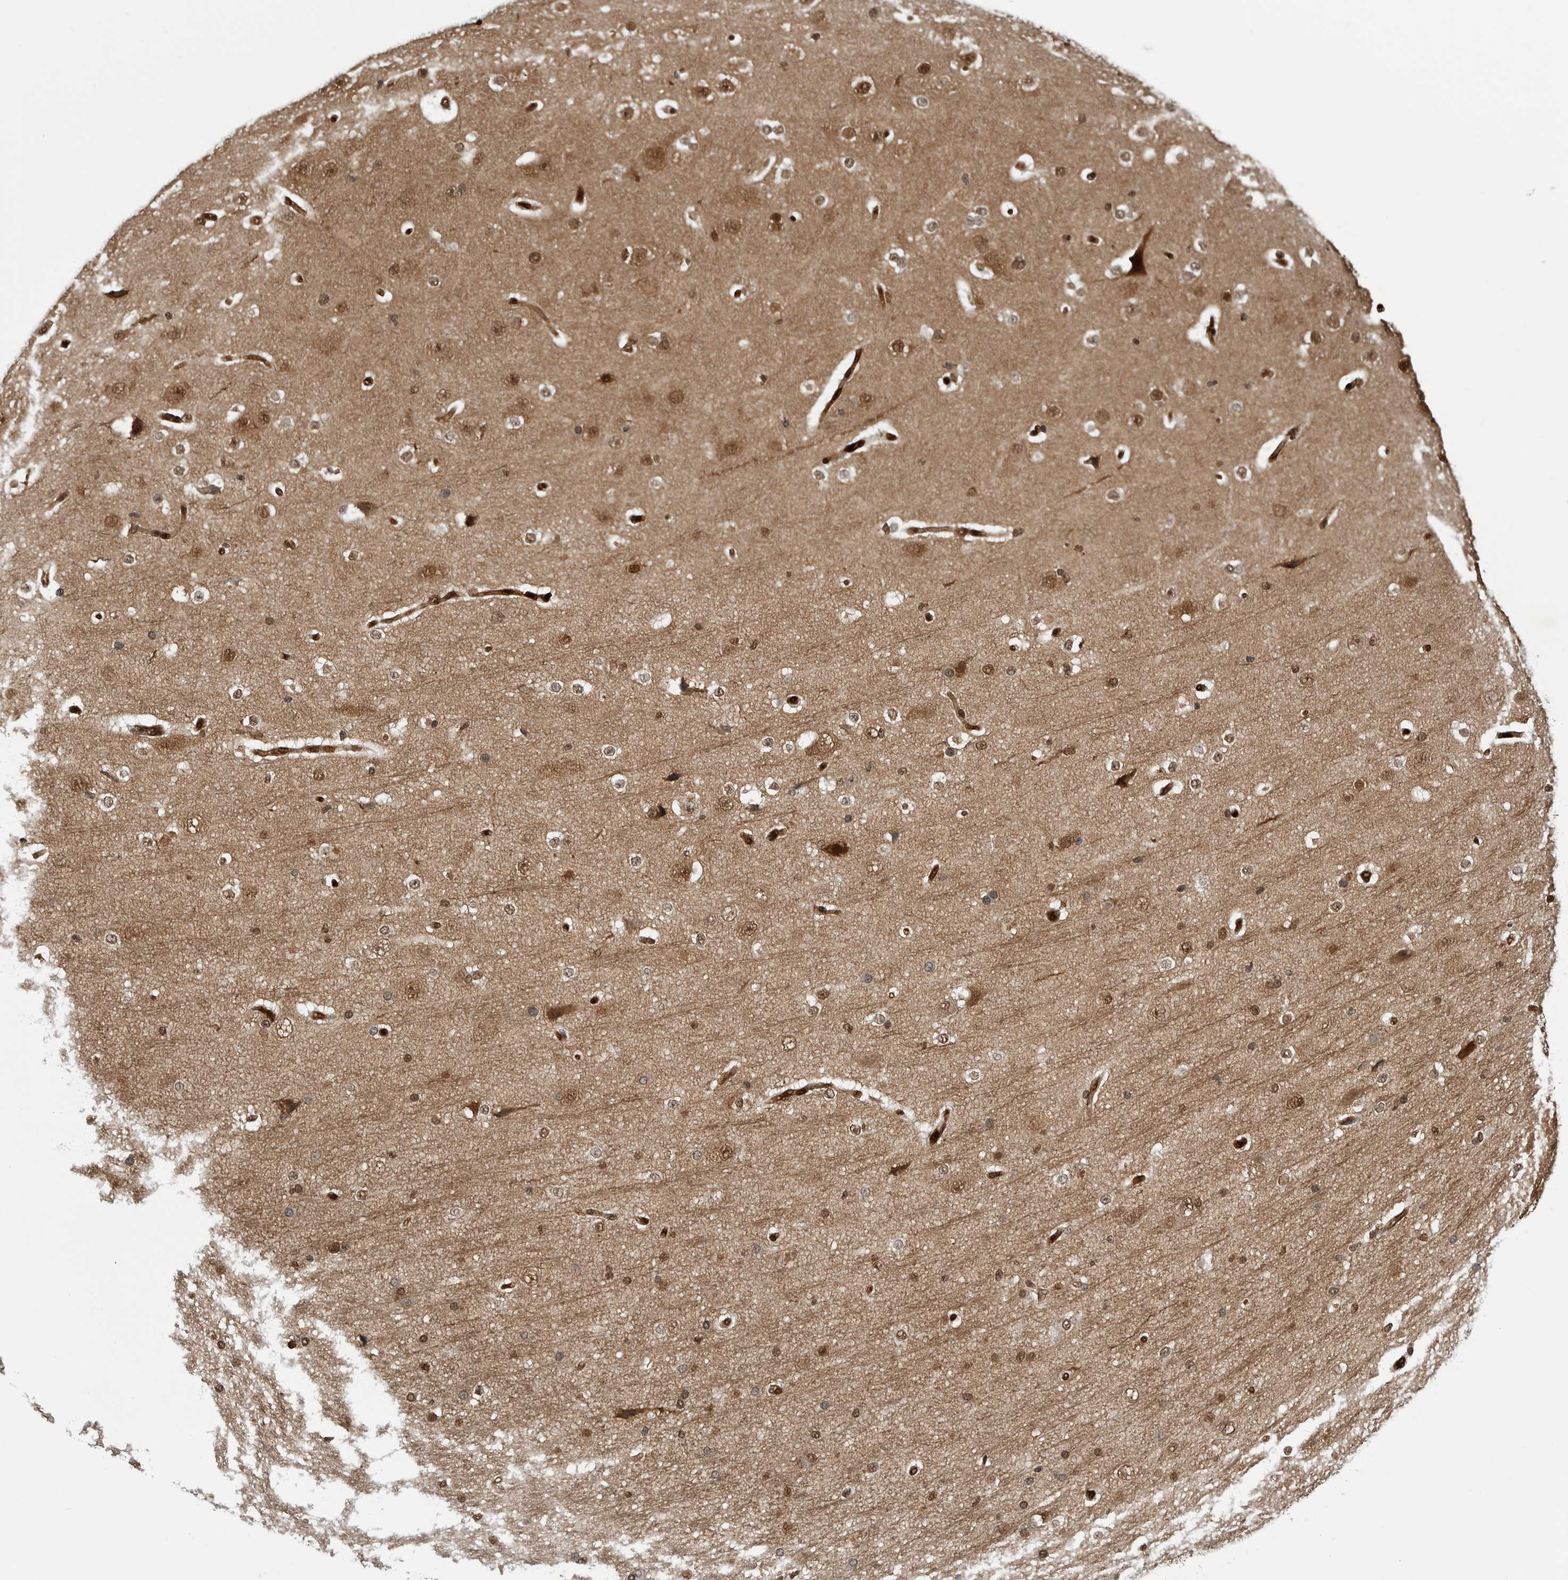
{"staining": {"intensity": "strong", "quantity": ">75%", "location": "cytoplasmic/membranous,nuclear"}, "tissue": "cerebral cortex", "cell_type": "Endothelial cells", "image_type": "normal", "snomed": [{"axis": "morphology", "description": "Normal tissue, NOS"}, {"axis": "morphology", "description": "Developmental malformation"}, {"axis": "topography", "description": "Cerebral cortex"}], "caption": "Strong cytoplasmic/membranous,nuclear expression for a protein is appreciated in approximately >75% of endothelial cells of unremarkable cerebral cortex using IHC.", "gene": "SMAD2", "patient": {"sex": "female", "age": 30}}